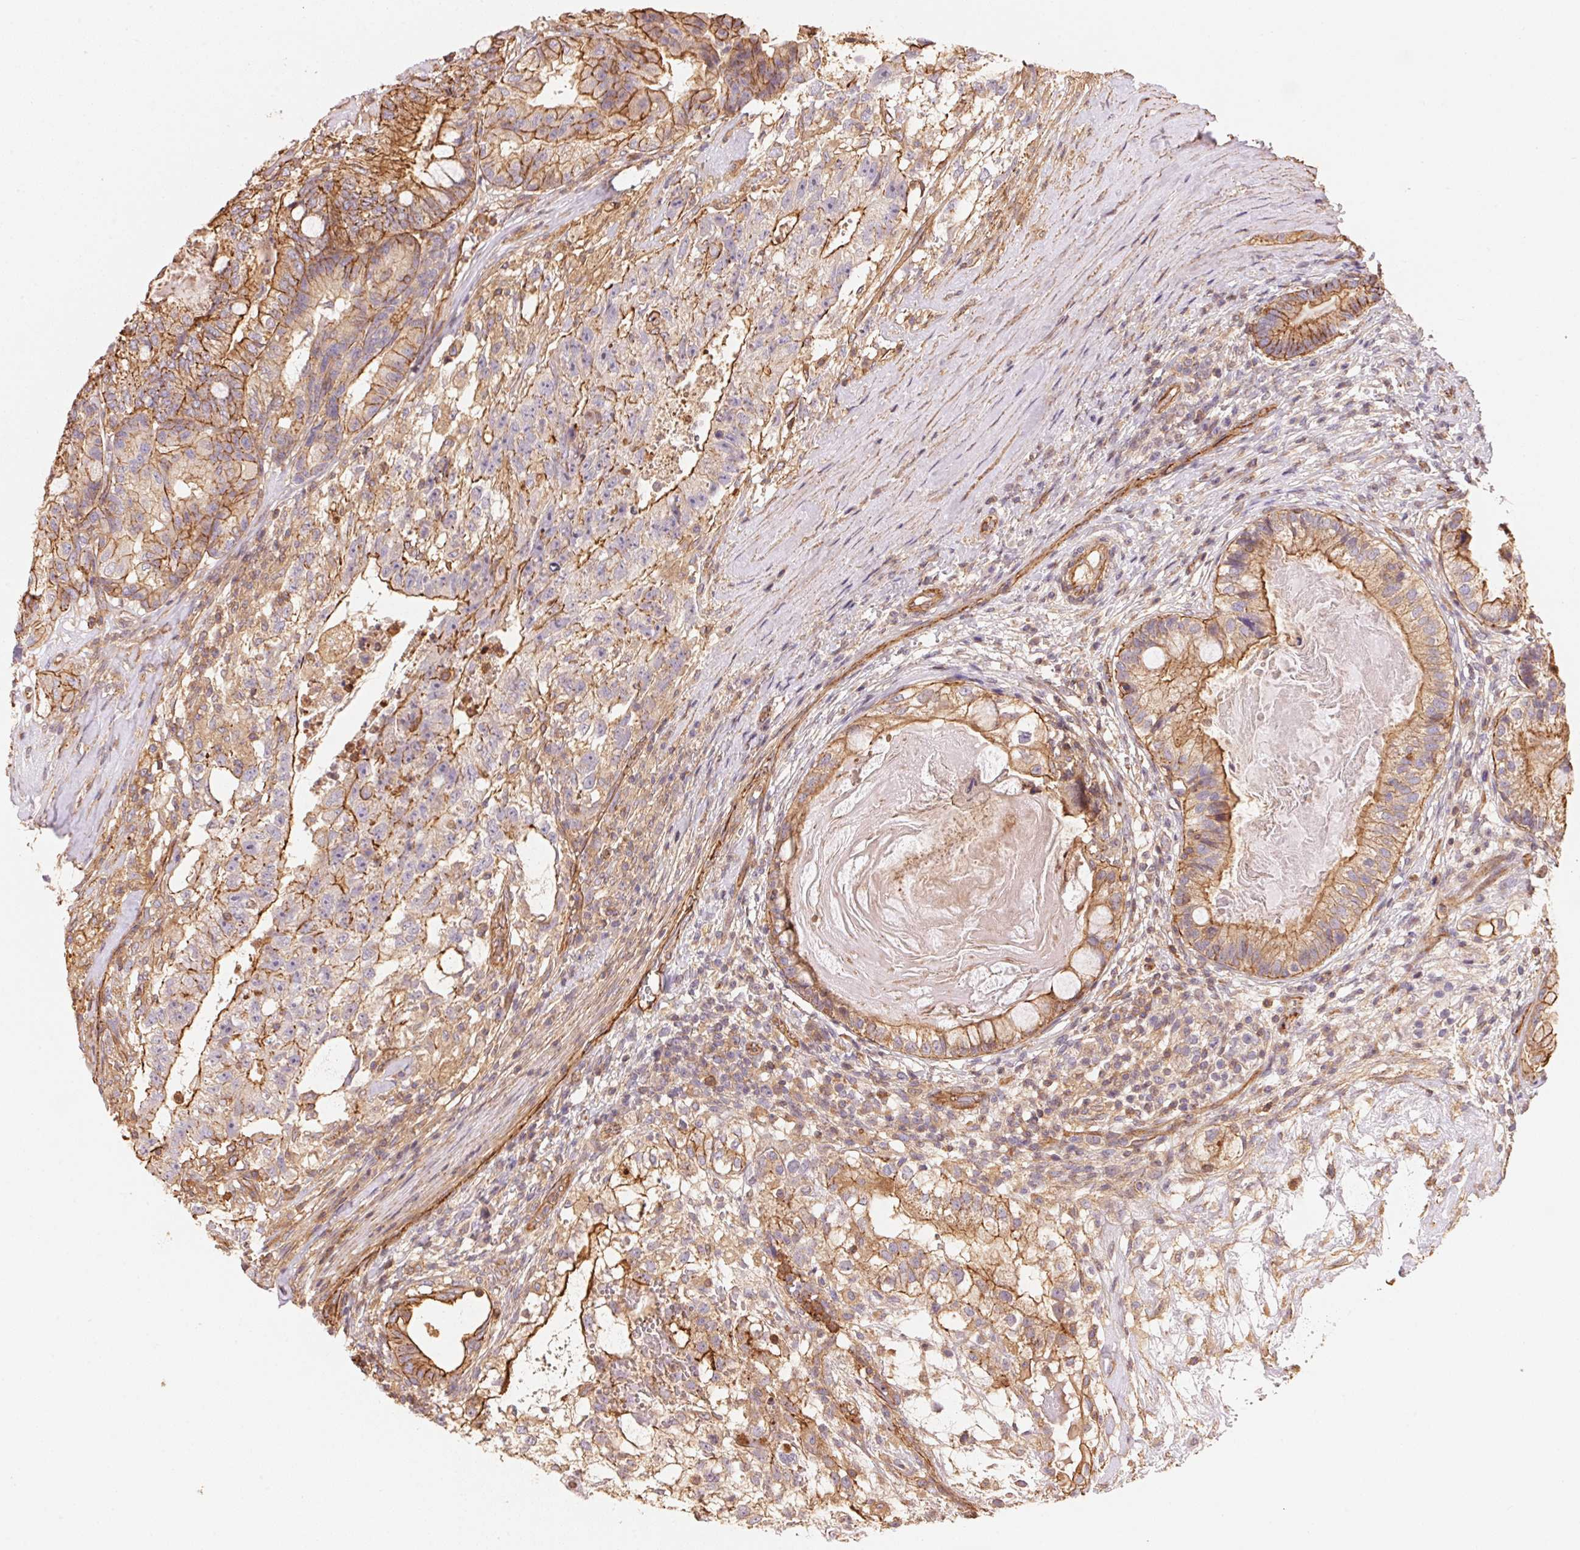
{"staining": {"intensity": "moderate", "quantity": ">75%", "location": "cytoplasmic/membranous"}, "tissue": "testis cancer", "cell_type": "Tumor cells", "image_type": "cancer", "snomed": [{"axis": "morphology", "description": "Seminoma, NOS"}, {"axis": "morphology", "description": "Carcinoma, Embryonal, NOS"}, {"axis": "topography", "description": "Testis"}], "caption": "Tumor cells reveal medium levels of moderate cytoplasmic/membranous staining in about >75% of cells in human testis cancer.", "gene": "FRAS1", "patient": {"sex": "male", "age": 41}}